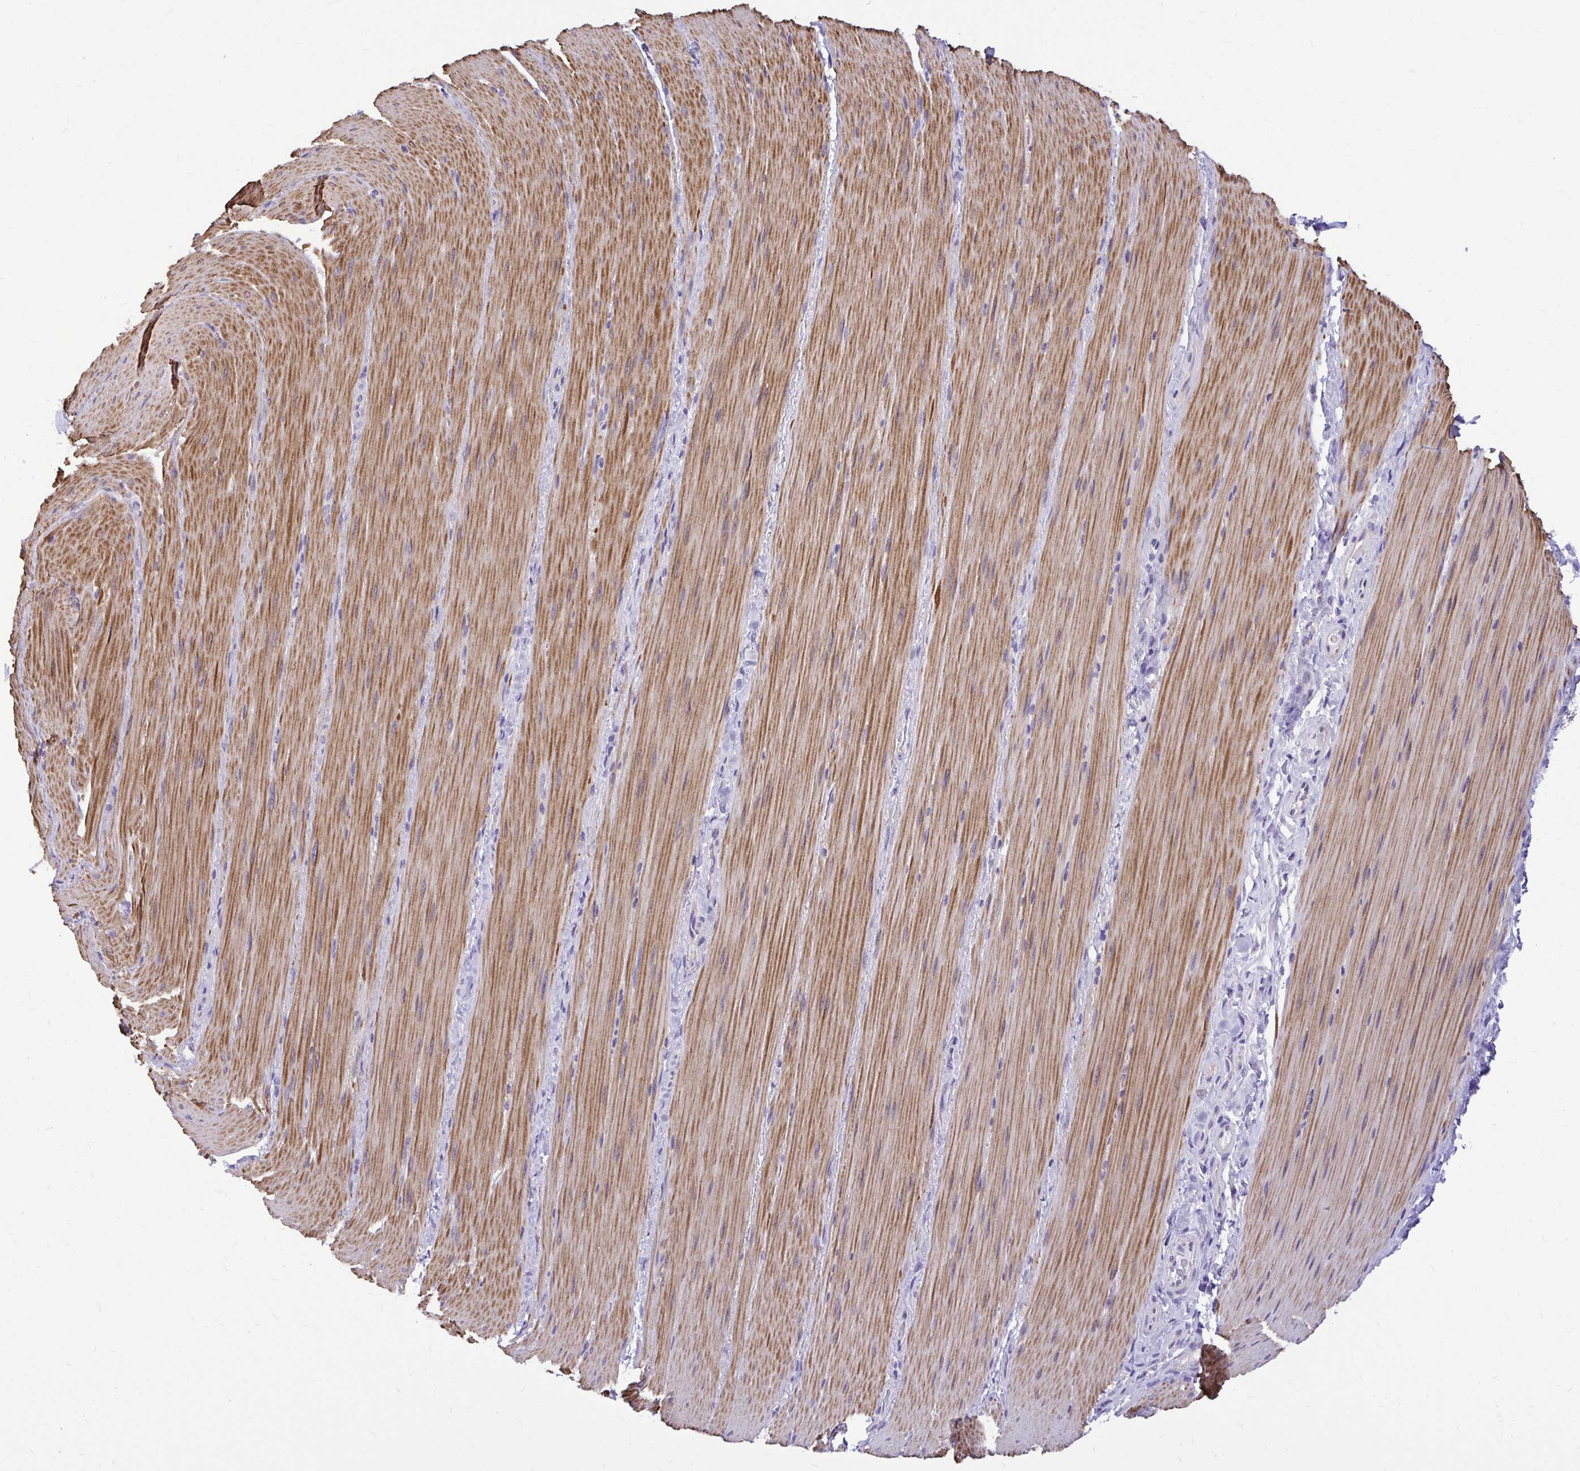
{"staining": {"intensity": "moderate", "quantity": ">75%", "location": "cytoplasmic/membranous"}, "tissue": "smooth muscle", "cell_type": "Smooth muscle cells", "image_type": "normal", "snomed": [{"axis": "morphology", "description": "Normal tissue, NOS"}, {"axis": "topography", "description": "Smooth muscle"}, {"axis": "topography", "description": "Colon"}], "caption": "Brown immunohistochemical staining in benign smooth muscle demonstrates moderate cytoplasmic/membranous staining in about >75% of smooth muscle cells.", "gene": "ABCG2", "patient": {"sex": "male", "age": 73}}